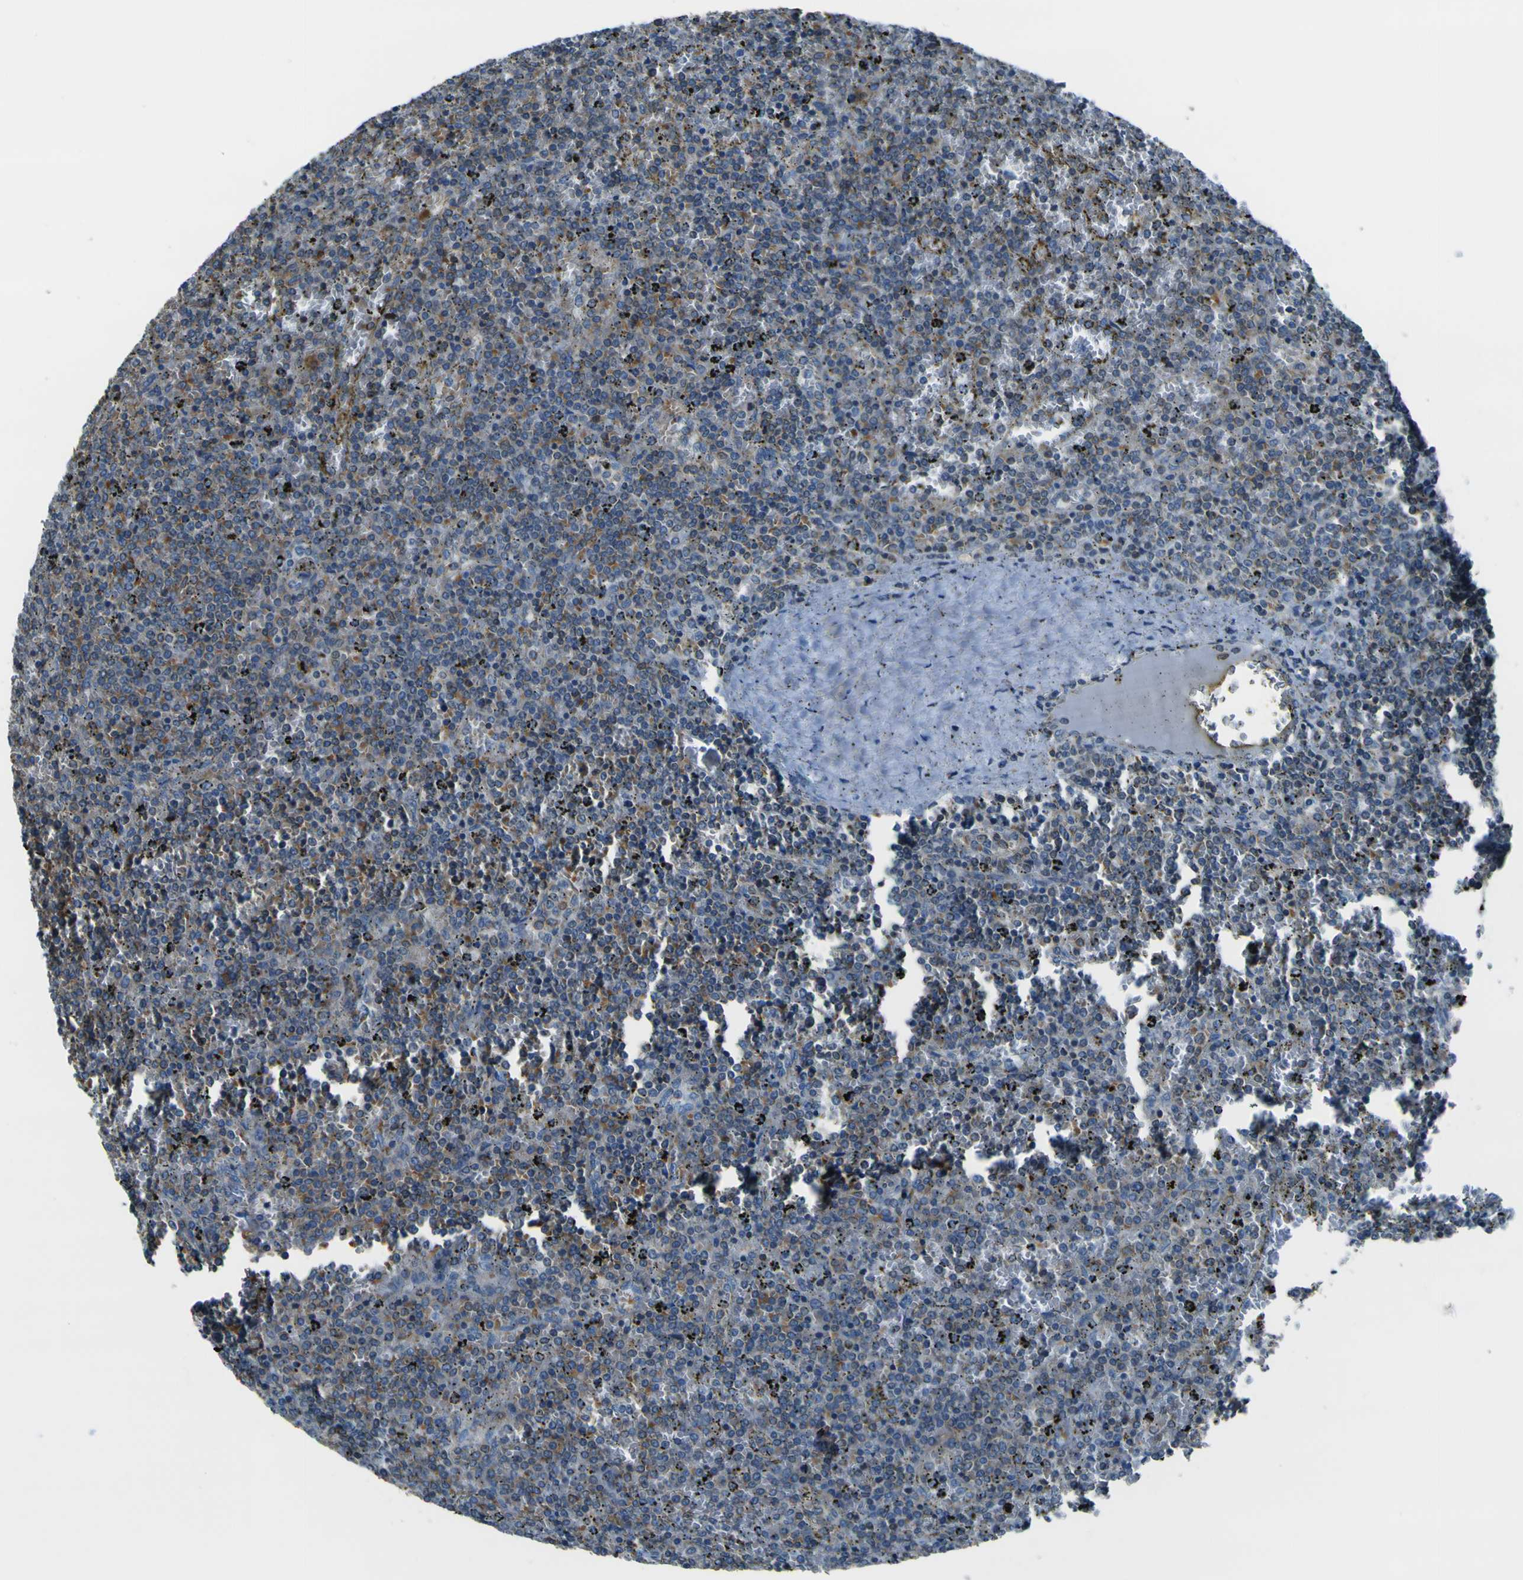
{"staining": {"intensity": "weak", "quantity": ">75%", "location": "cytoplasmic/membranous"}, "tissue": "lymphoma", "cell_type": "Tumor cells", "image_type": "cancer", "snomed": [{"axis": "morphology", "description": "Malignant lymphoma, non-Hodgkin's type, Low grade"}, {"axis": "topography", "description": "Spleen"}], "caption": "Immunohistochemistry (IHC) histopathology image of neoplastic tissue: human malignant lymphoma, non-Hodgkin's type (low-grade) stained using IHC shows low levels of weak protein expression localized specifically in the cytoplasmic/membranous of tumor cells, appearing as a cytoplasmic/membranous brown color.", "gene": "STIM1", "patient": {"sex": "female", "age": 77}}